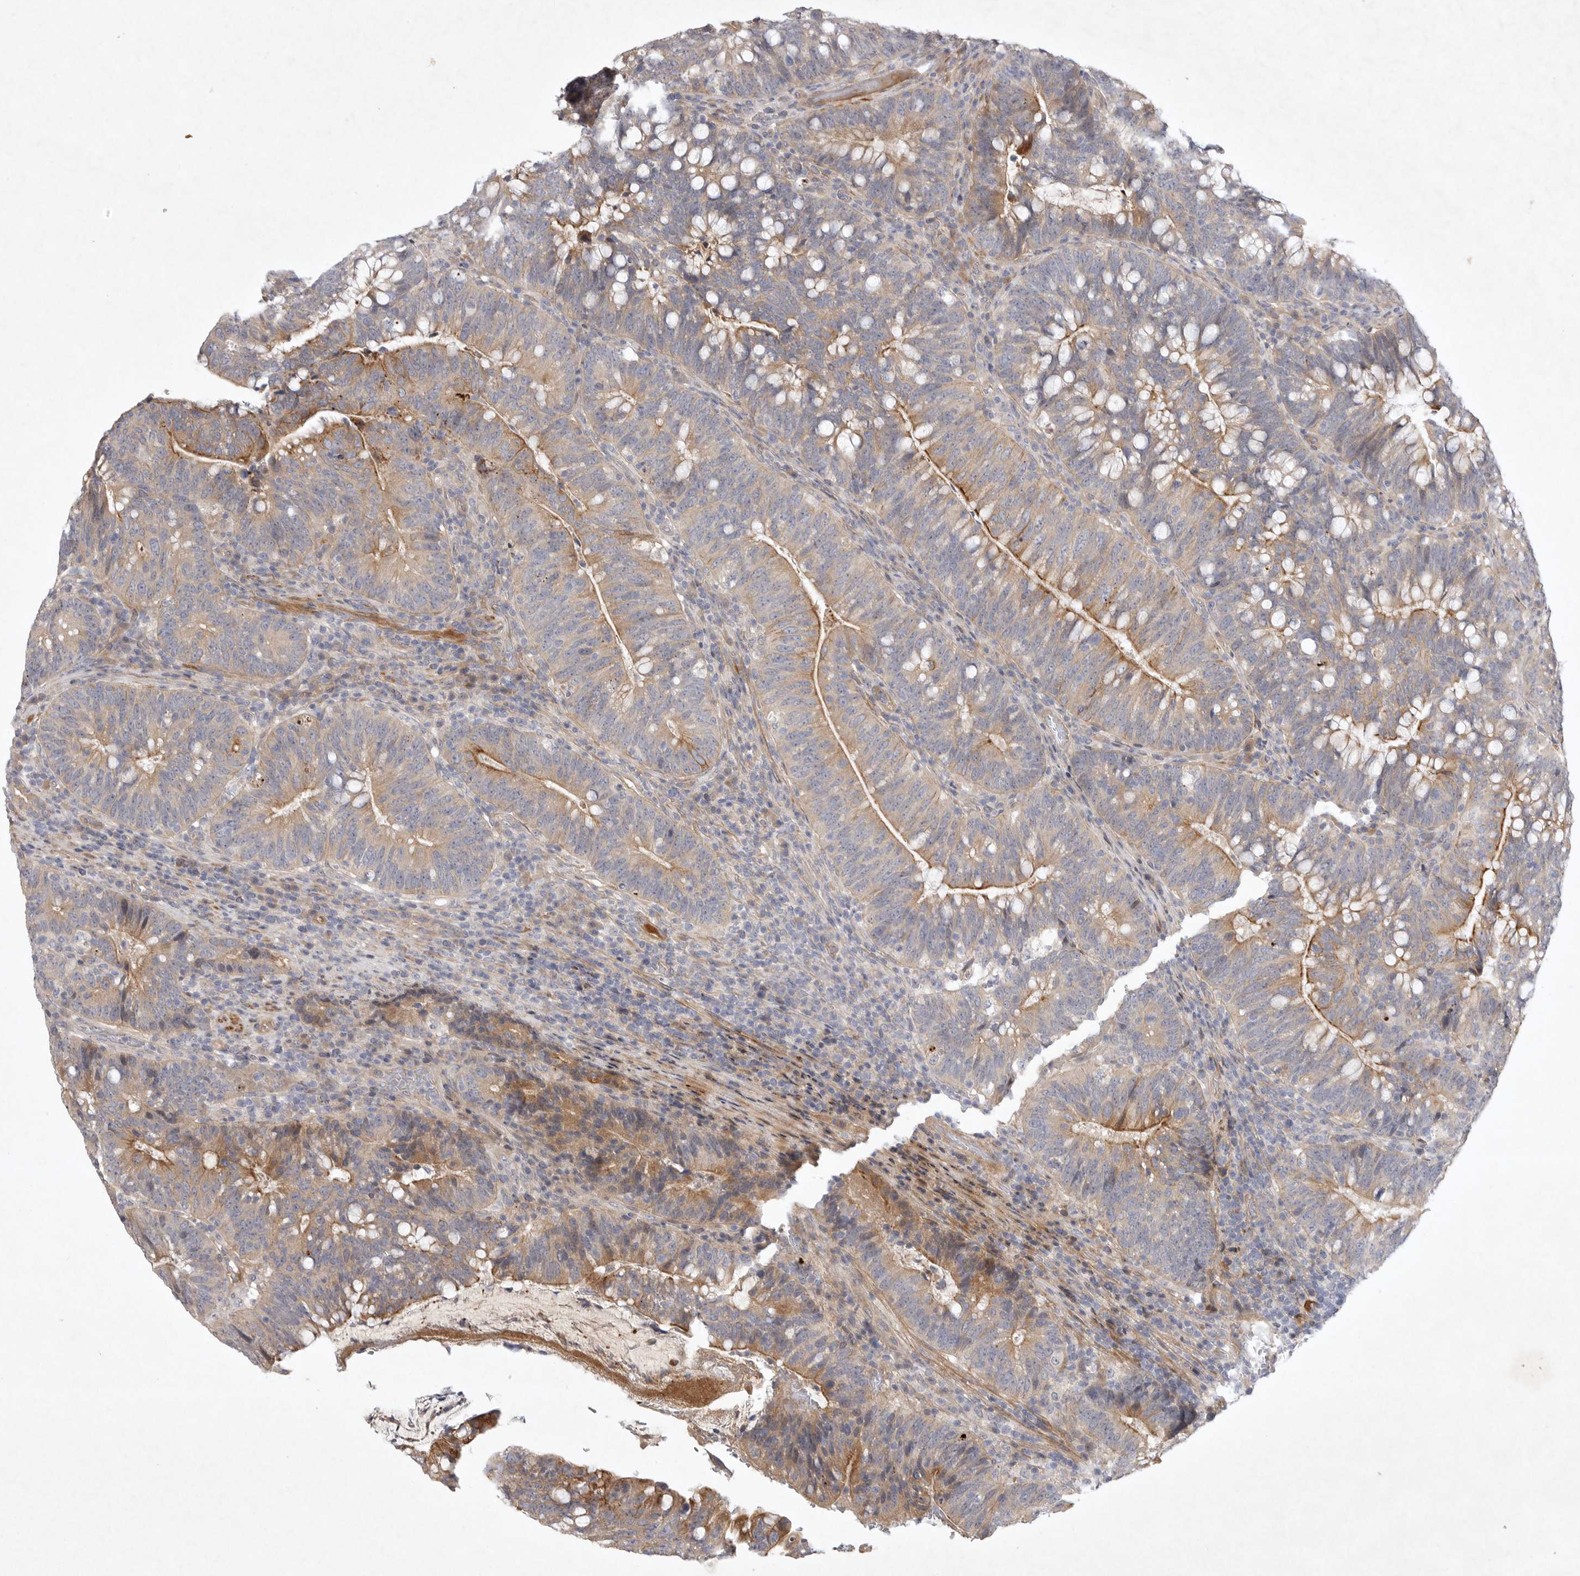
{"staining": {"intensity": "moderate", "quantity": ">75%", "location": "cytoplasmic/membranous"}, "tissue": "colorectal cancer", "cell_type": "Tumor cells", "image_type": "cancer", "snomed": [{"axis": "morphology", "description": "Adenocarcinoma, NOS"}, {"axis": "topography", "description": "Colon"}], "caption": "An image of colorectal cancer stained for a protein displays moderate cytoplasmic/membranous brown staining in tumor cells. The staining is performed using DAB (3,3'-diaminobenzidine) brown chromogen to label protein expression. The nuclei are counter-stained blue using hematoxylin.", "gene": "BZW2", "patient": {"sex": "female", "age": 66}}